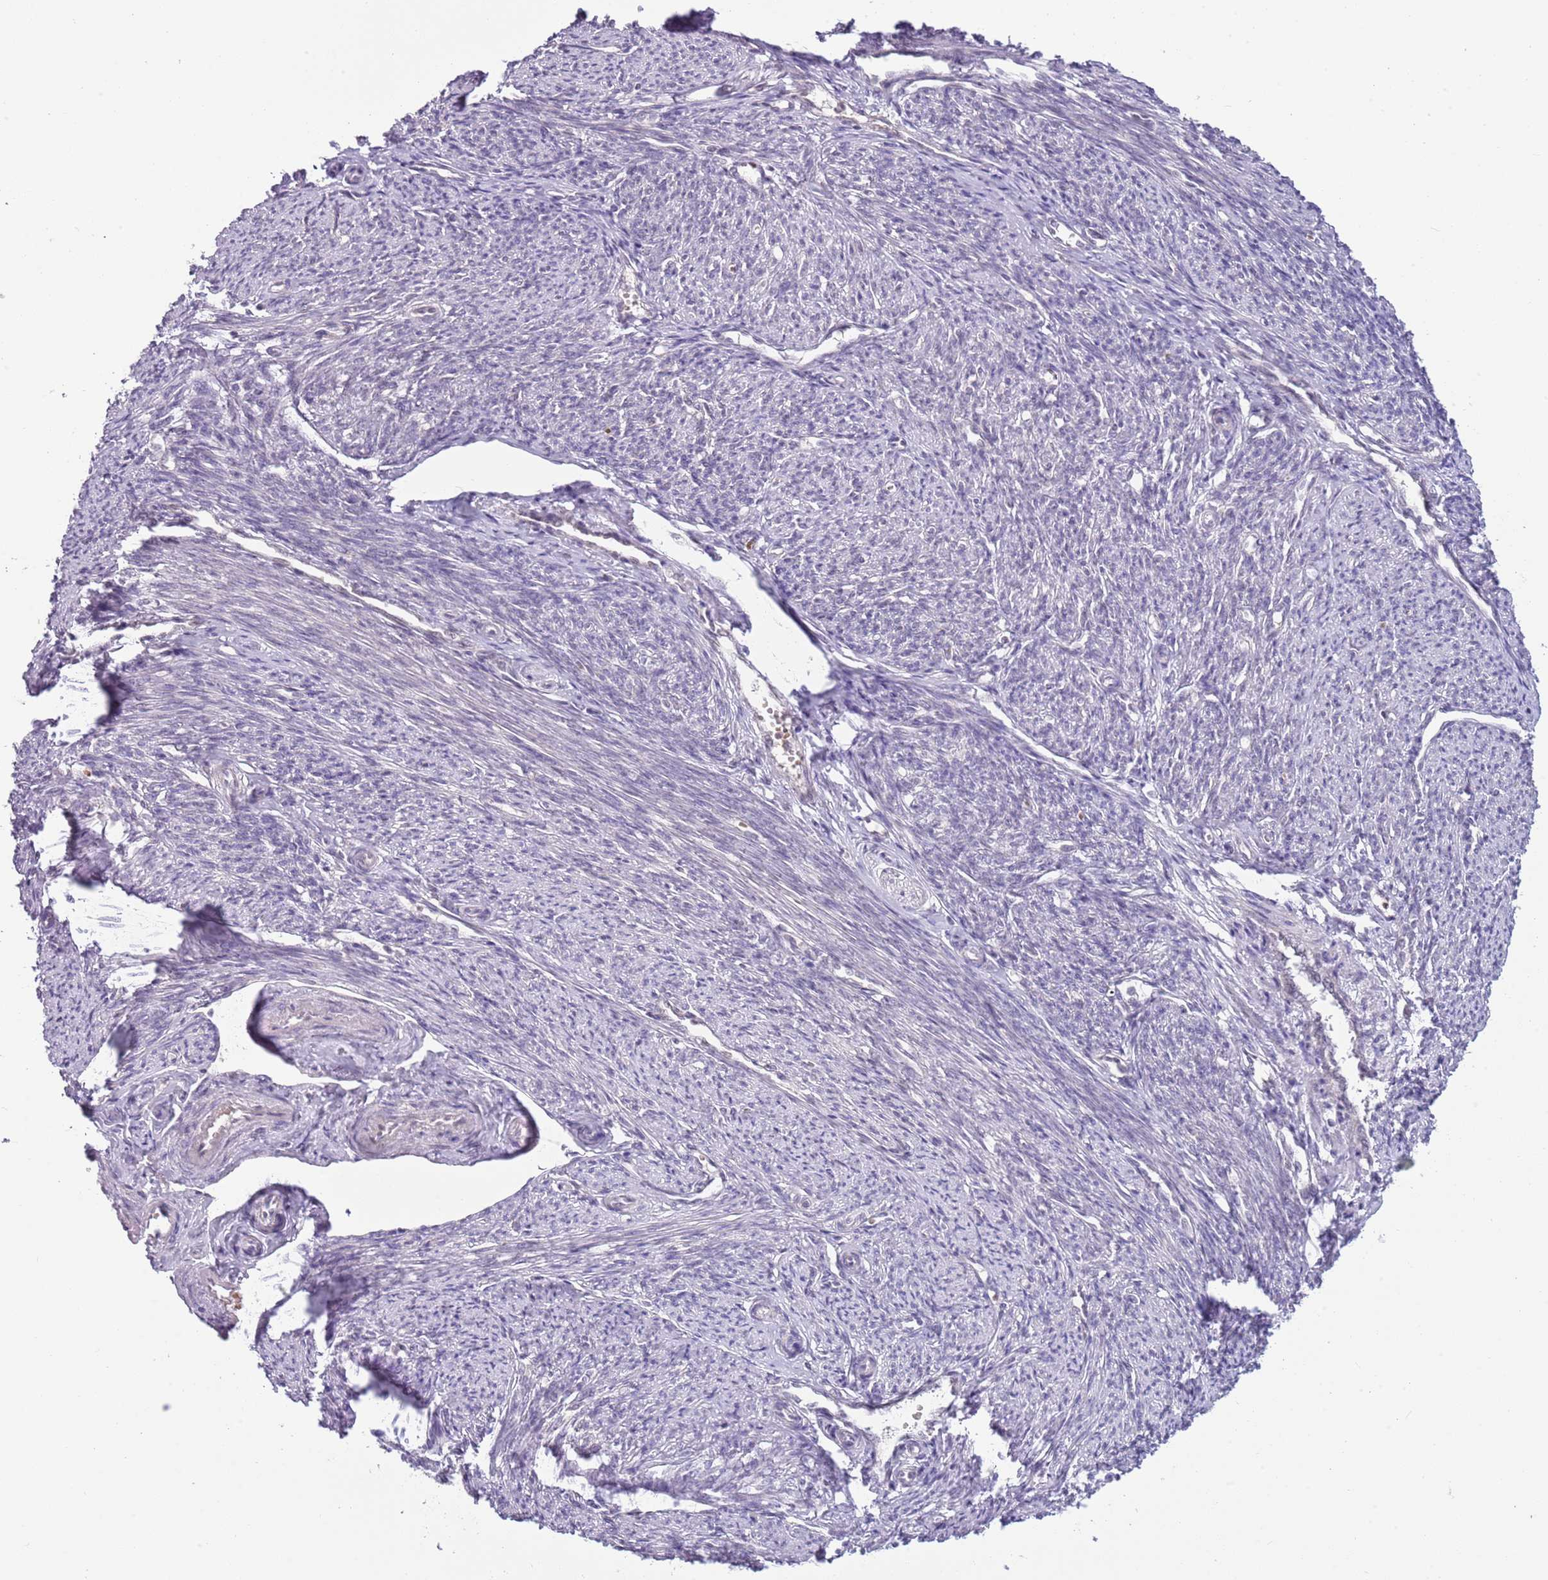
{"staining": {"intensity": "weak", "quantity": "<25%", "location": "nuclear"}, "tissue": "smooth muscle", "cell_type": "Smooth muscle cells", "image_type": "normal", "snomed": [{"axis": "morphology", "description": "Normal tissue, NOS"}, {"axis": "topography", "description": "Smooth muscle"}, {"axis": "topography", "description": "Uterus"}], "caption": "Smooth muscle was stained to show a protein in brown. There is no significant positivity in smooth muscle cells. (Brightfield microscopy of DAB immunohistochemistry at high magnification).", "gene": "TM2D1", "patient": {"sex": "female", "age": 59}}